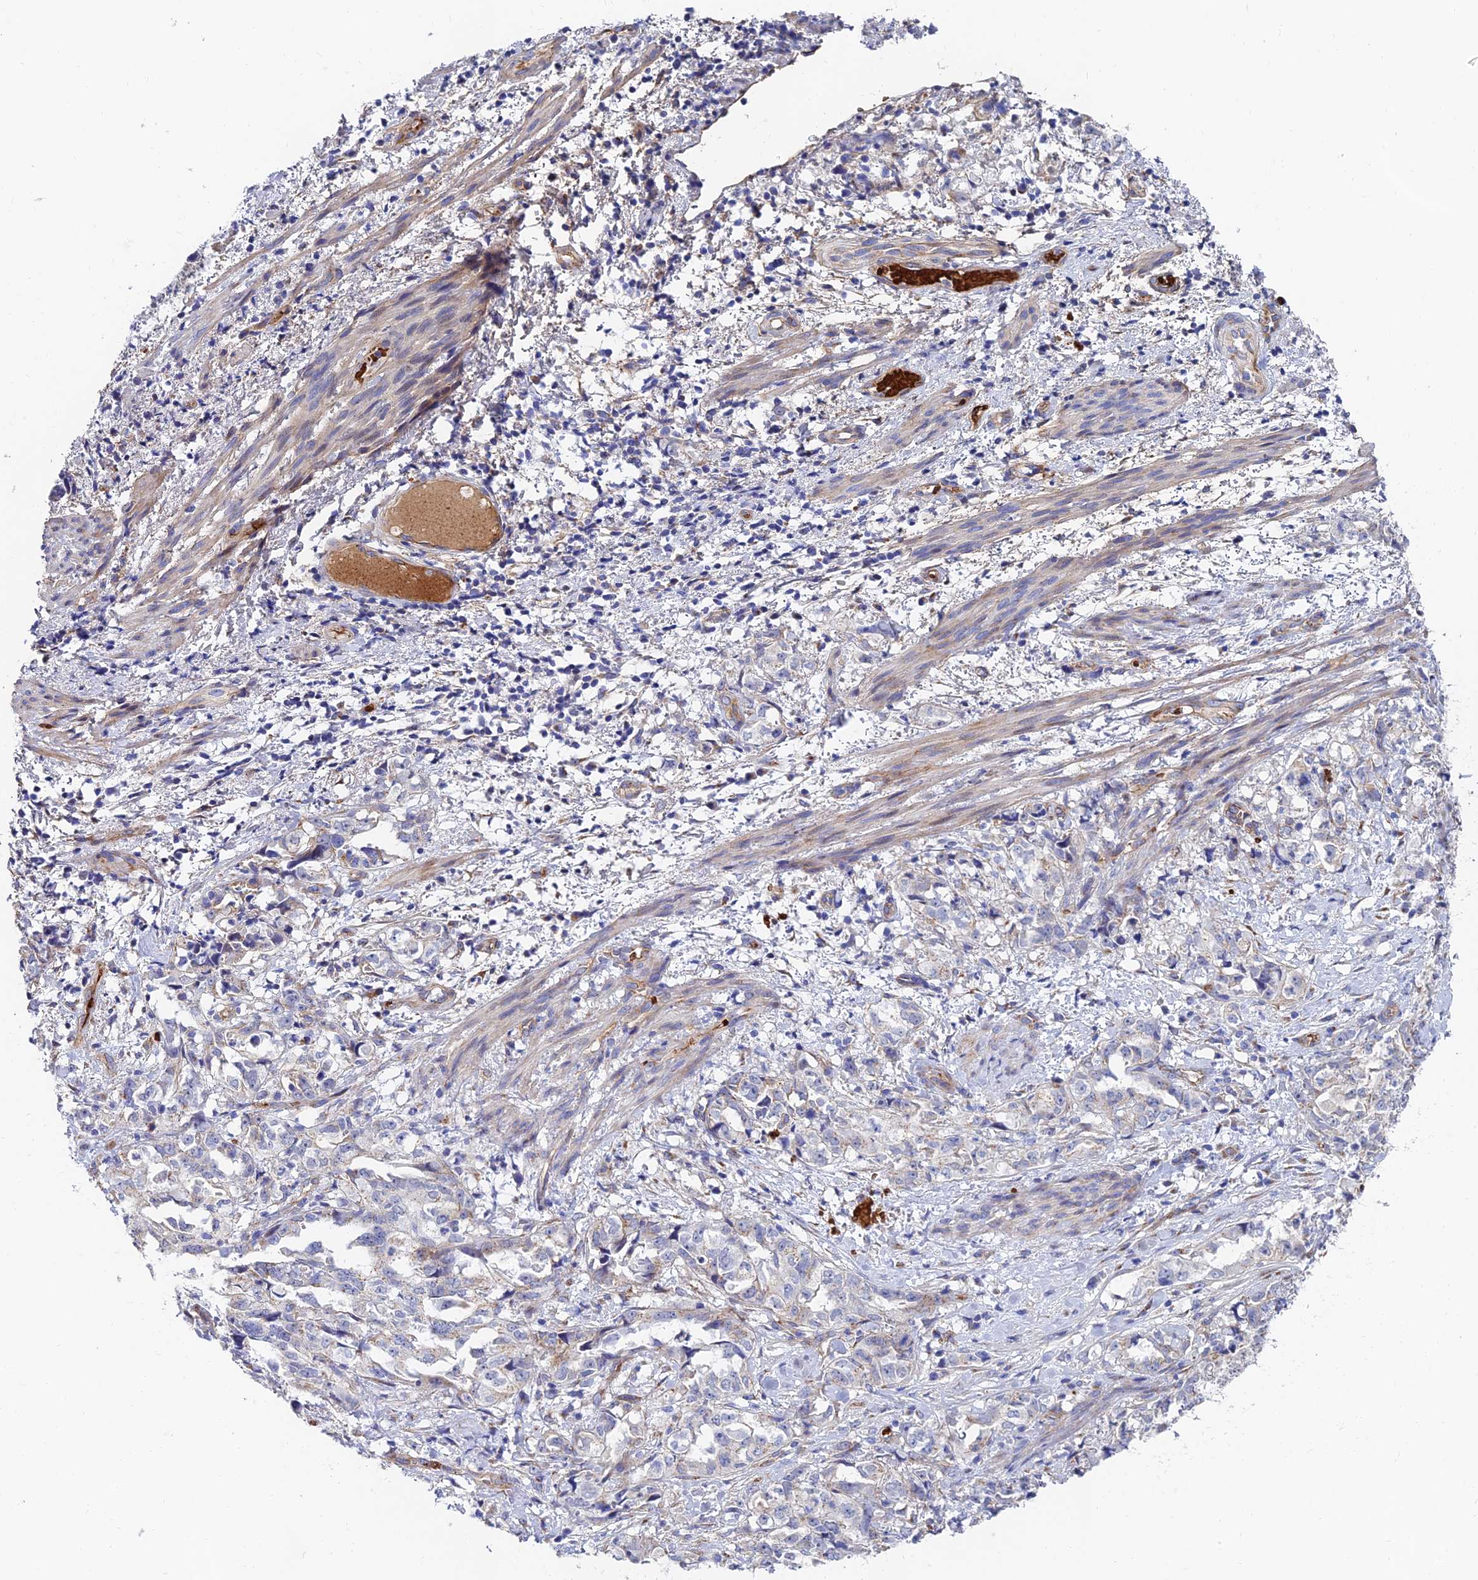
{"staining": {"intensity": "negative", "quantity": "none", "location": "none"}, "tissue": "endometrial cancer", "cell_type": "Tumor cells", "image_type": "cancer", "snomed": [{"axis": "morphology", "description": "Adenocarcinoma, NOS"}, {"axis": "topography", "description": "Endometrium"}], "caption": "DAB (3,3'-diaminobenzidine) immunohistochemical staining of endometrial adenocarcinoma exhibits no significant positivity in tumor cells. (Immunohistochemistry, brightfield microscopy, high magnification).", "gene": "ADGRF3", "patient": {"sex": "female", "age": 65}}